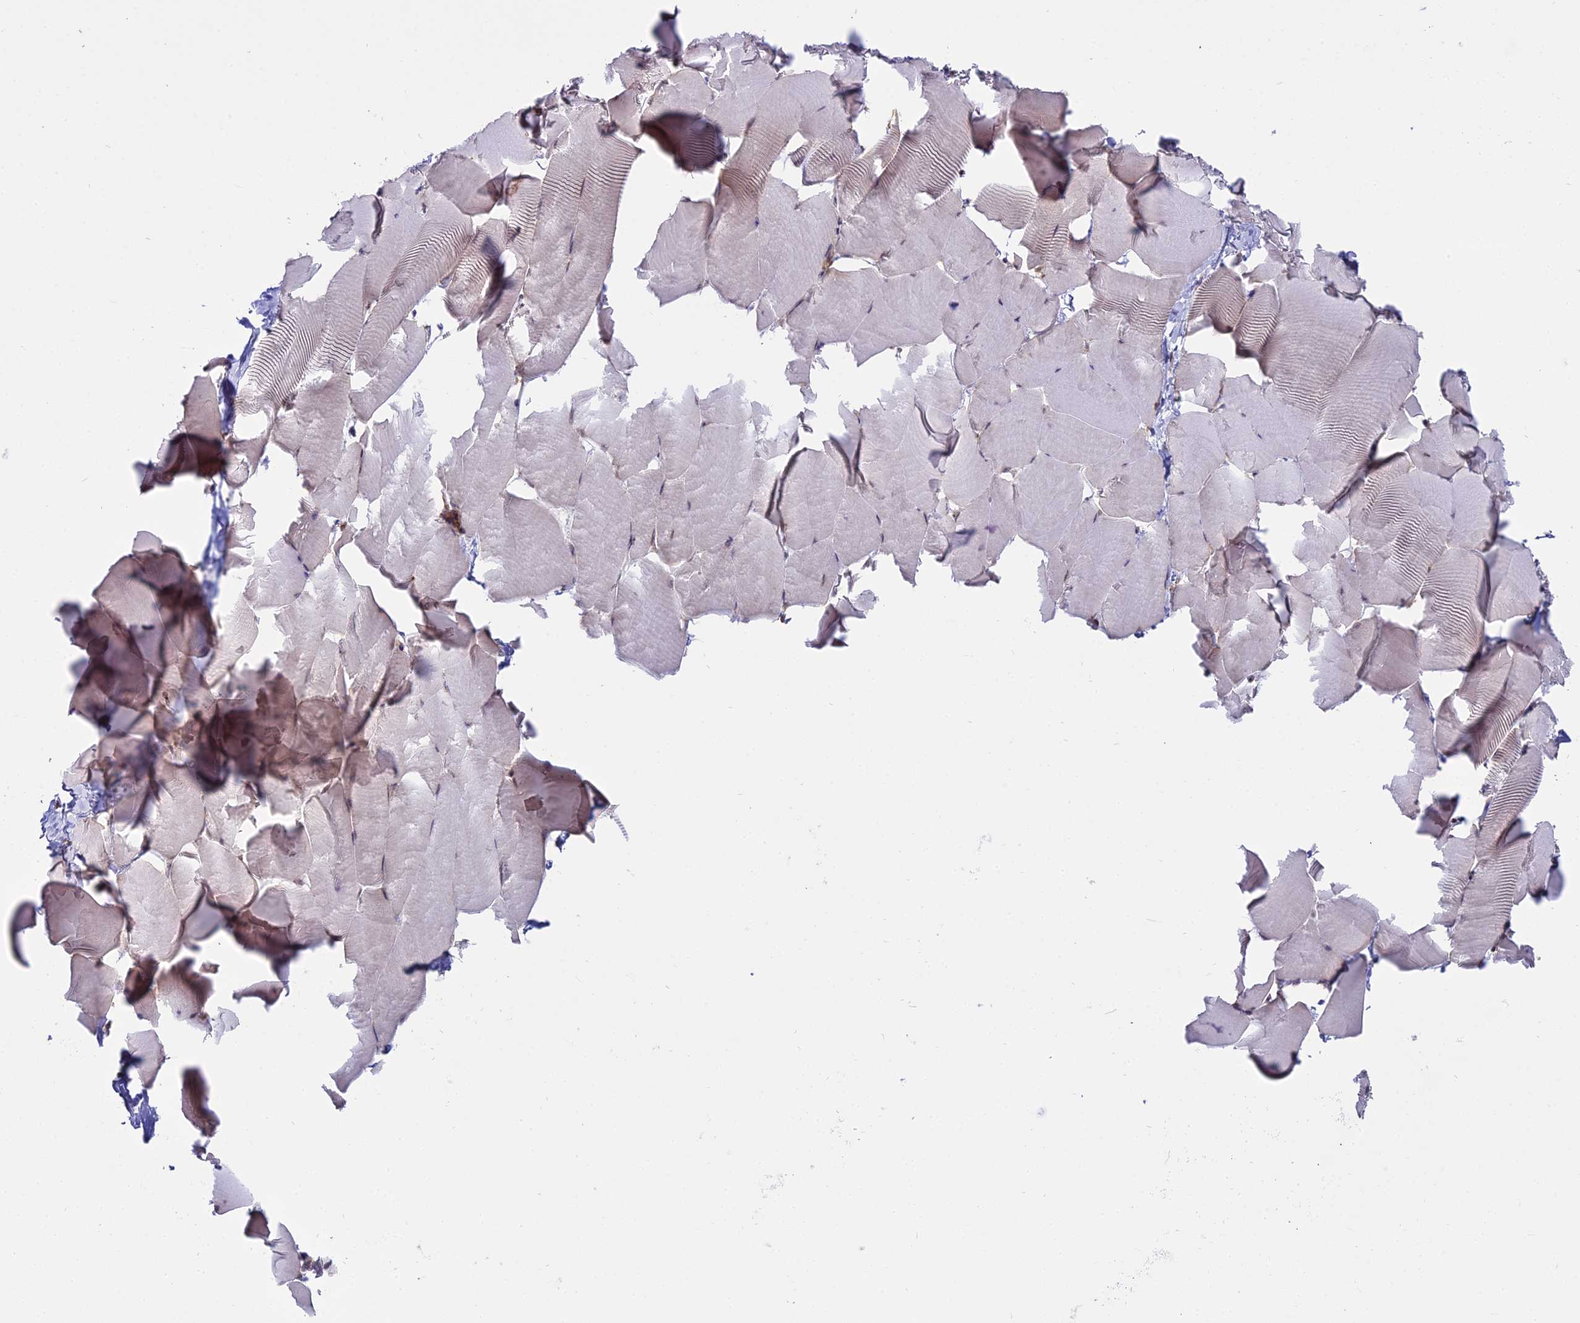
{"staining": {"intensity": "weak", "quantity": "<25%", "location": "nuclear"}, "tissue": "skeletal muscle", "cell_type": "Myocytes", "image_type": "normal", "snomed": [{"axis": "morphology", "description": "Normal tissue, NOS"}, {"axis": "topography", "description": "Skeletal muscle"}], "caption": "IHC image of benign human skeletal muscle stained for a protein (brown), which demonstrates no staining in myocytes. (DAB (3,3'-diaminobenzidine) immunohistochemistry (IHC) visualized using brightfield microscopy, high magnification).", "gene": "RPL26", "patient": {"sex": "male", "age": 25}}